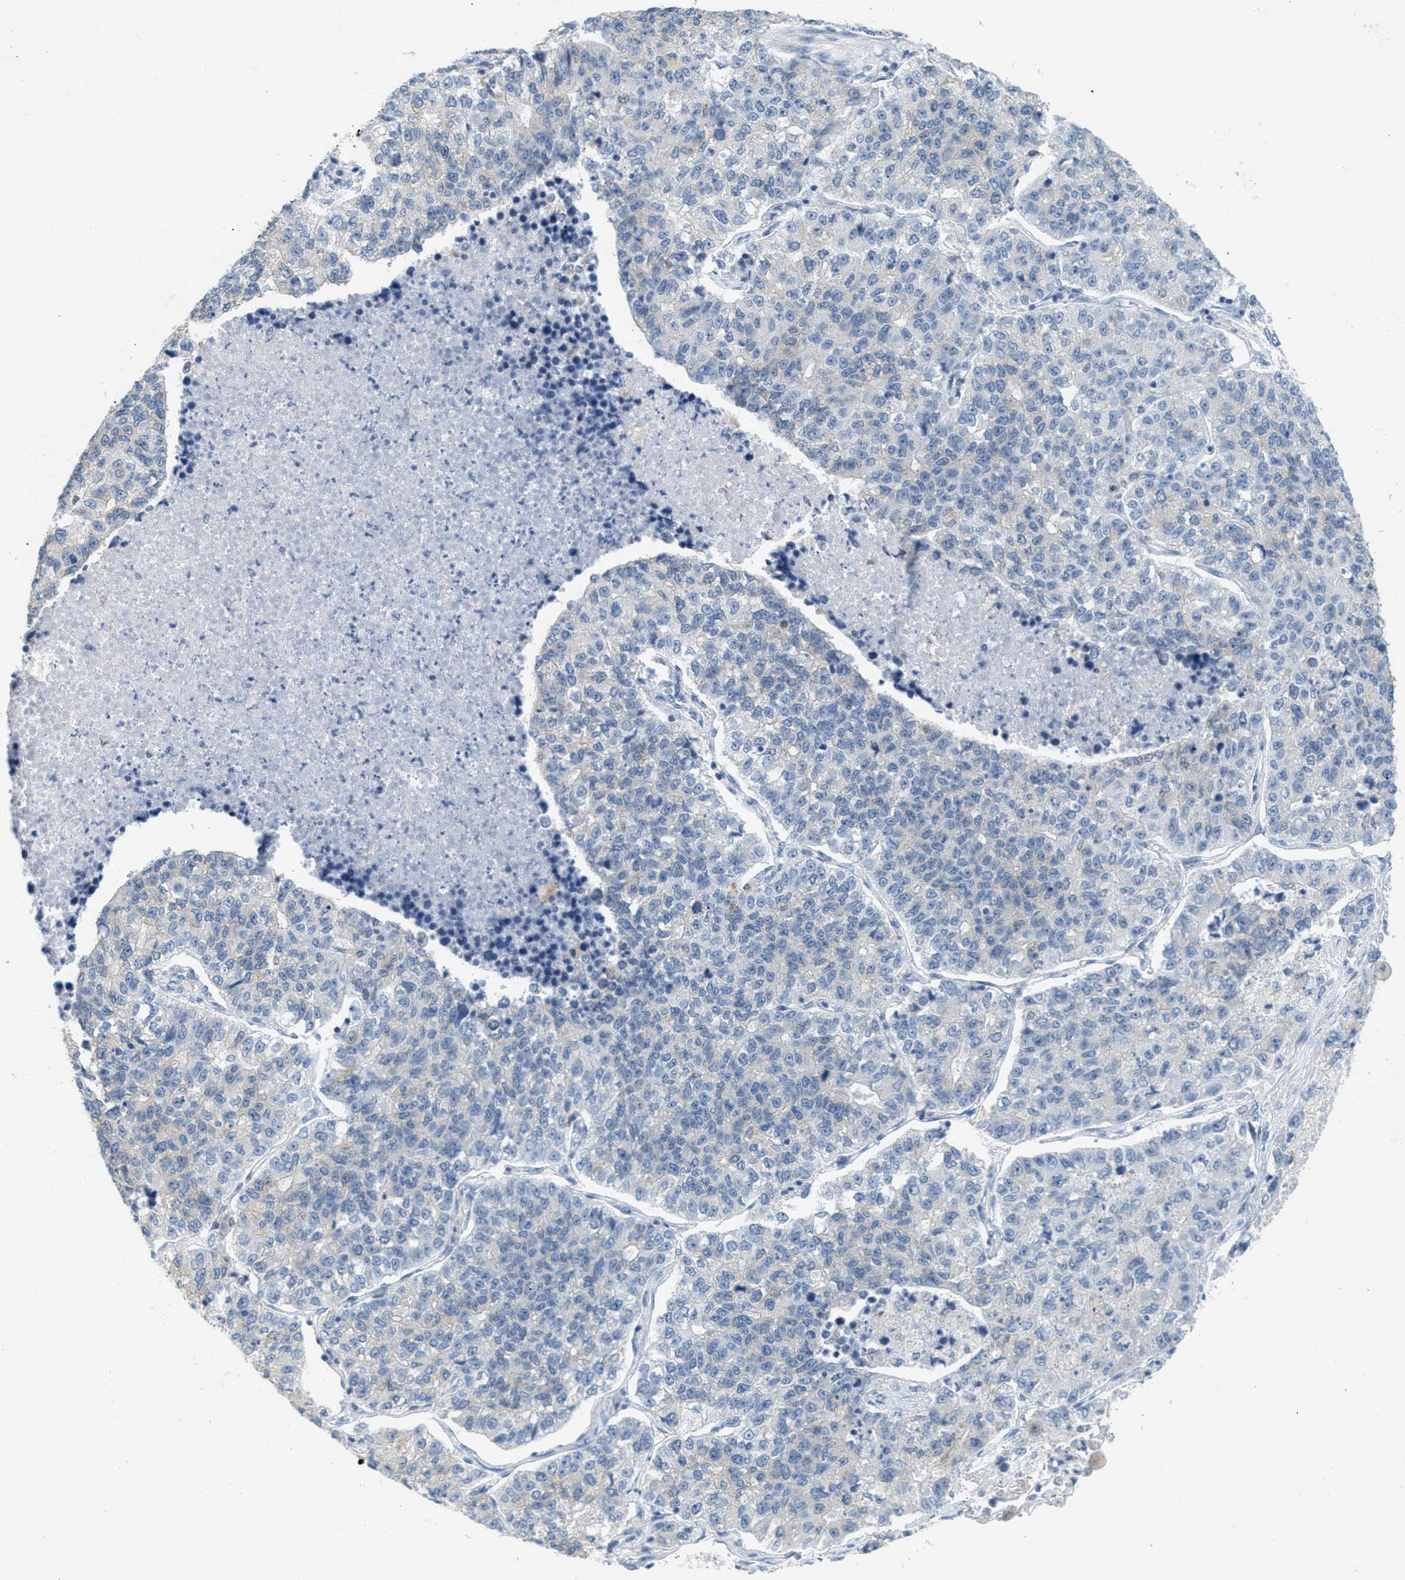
{"staining": {"intensity": "negative", "quantity": "none", "location": "none"}, "tissue": "lung cancer", "cell_type": "Tumor cells", "image_type": "cancer", "snomed": [{"axis": "morphology", "description": "Adenocarcinoma, NOS"}, {"axis": "topography", "description": "Lung"}], "caption": "IHC of lung cancer (adenocarcinoma) shows no positivity in tumor cells.", "gene": "TEX264", "patient": {"sex": "male", "age": 49}}